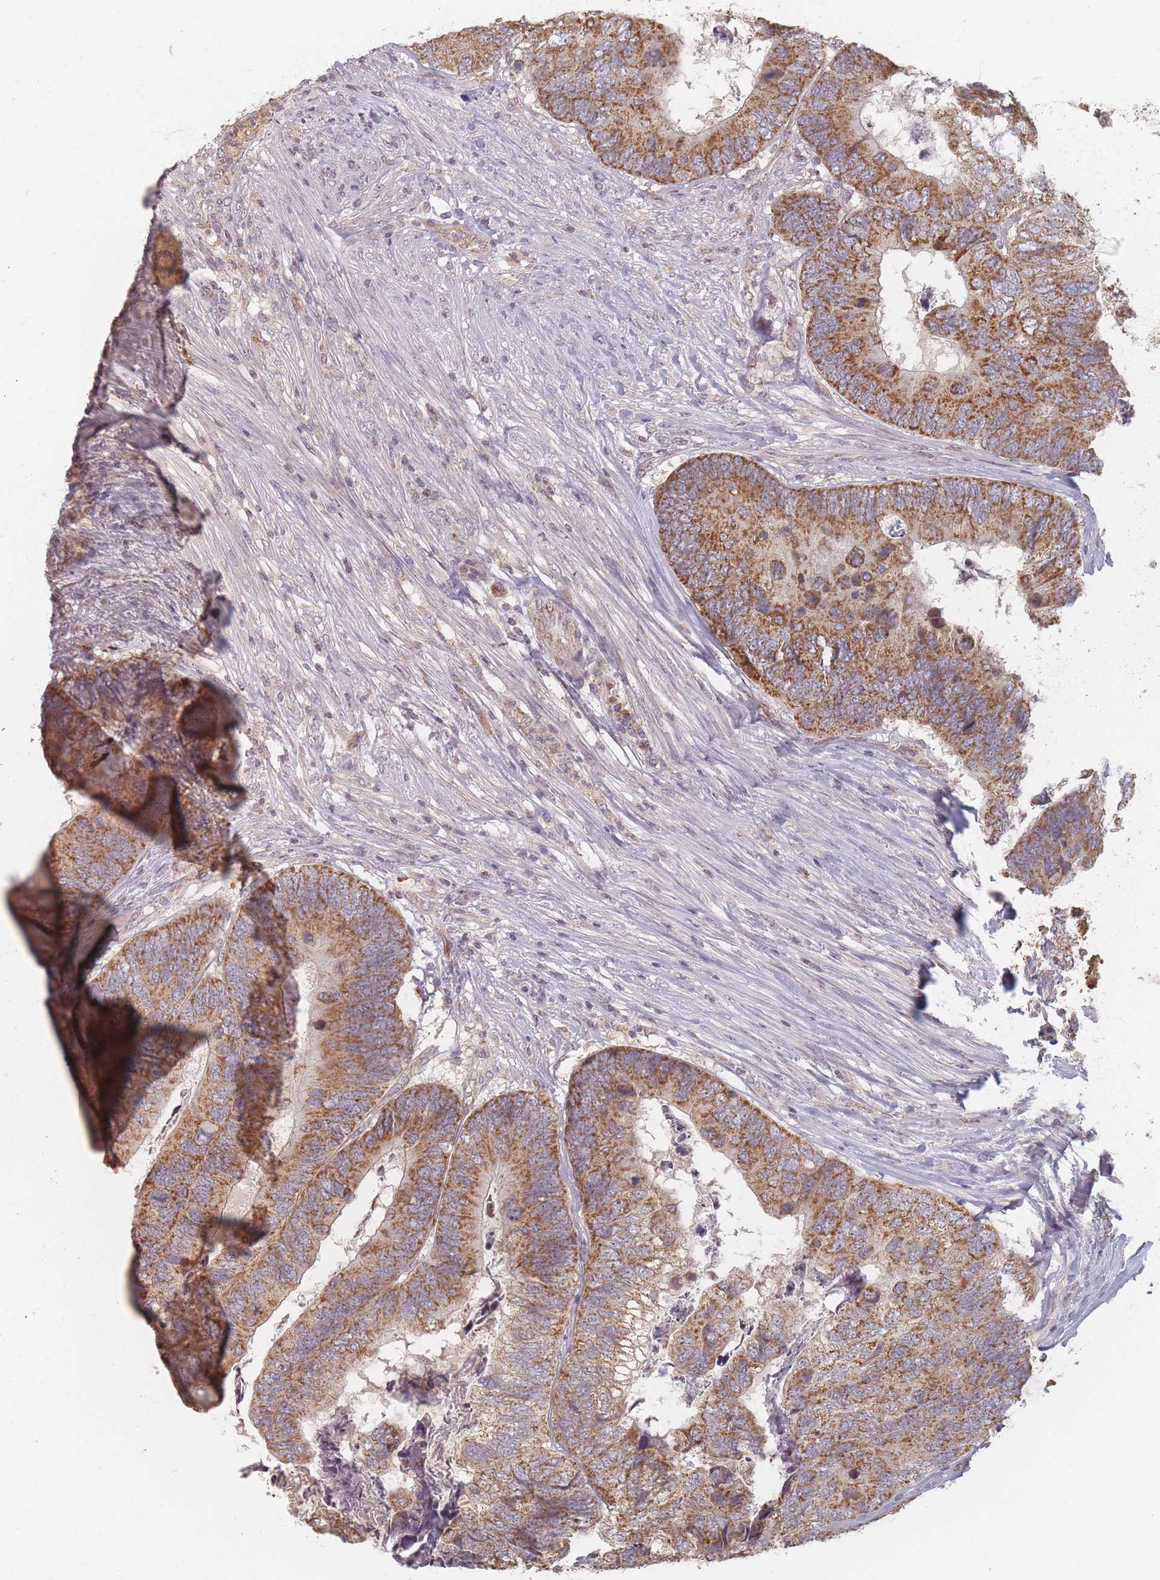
{"staining": {"intensity": "moderate", "quantity": ">75%", "location": "cytoplasmic/membranous"}, "tissue": "colorectal cancer", "cell_type": "Tumor cells", "image_type": "cancer", "snomed": [{"axis": "morphology", "description": "Adenocarcinoma, NOS"}, {"axis": "topography", "description": "Colon"}], "caption": "Immunohistochemical staining of human colorectal cancer shows medium levels of moderate cytoplasmic/membranous protein staining in approximately >75% of tumor cells.", "gene": "OR2M4", "patient": {"sex": "female", "age": 67}}